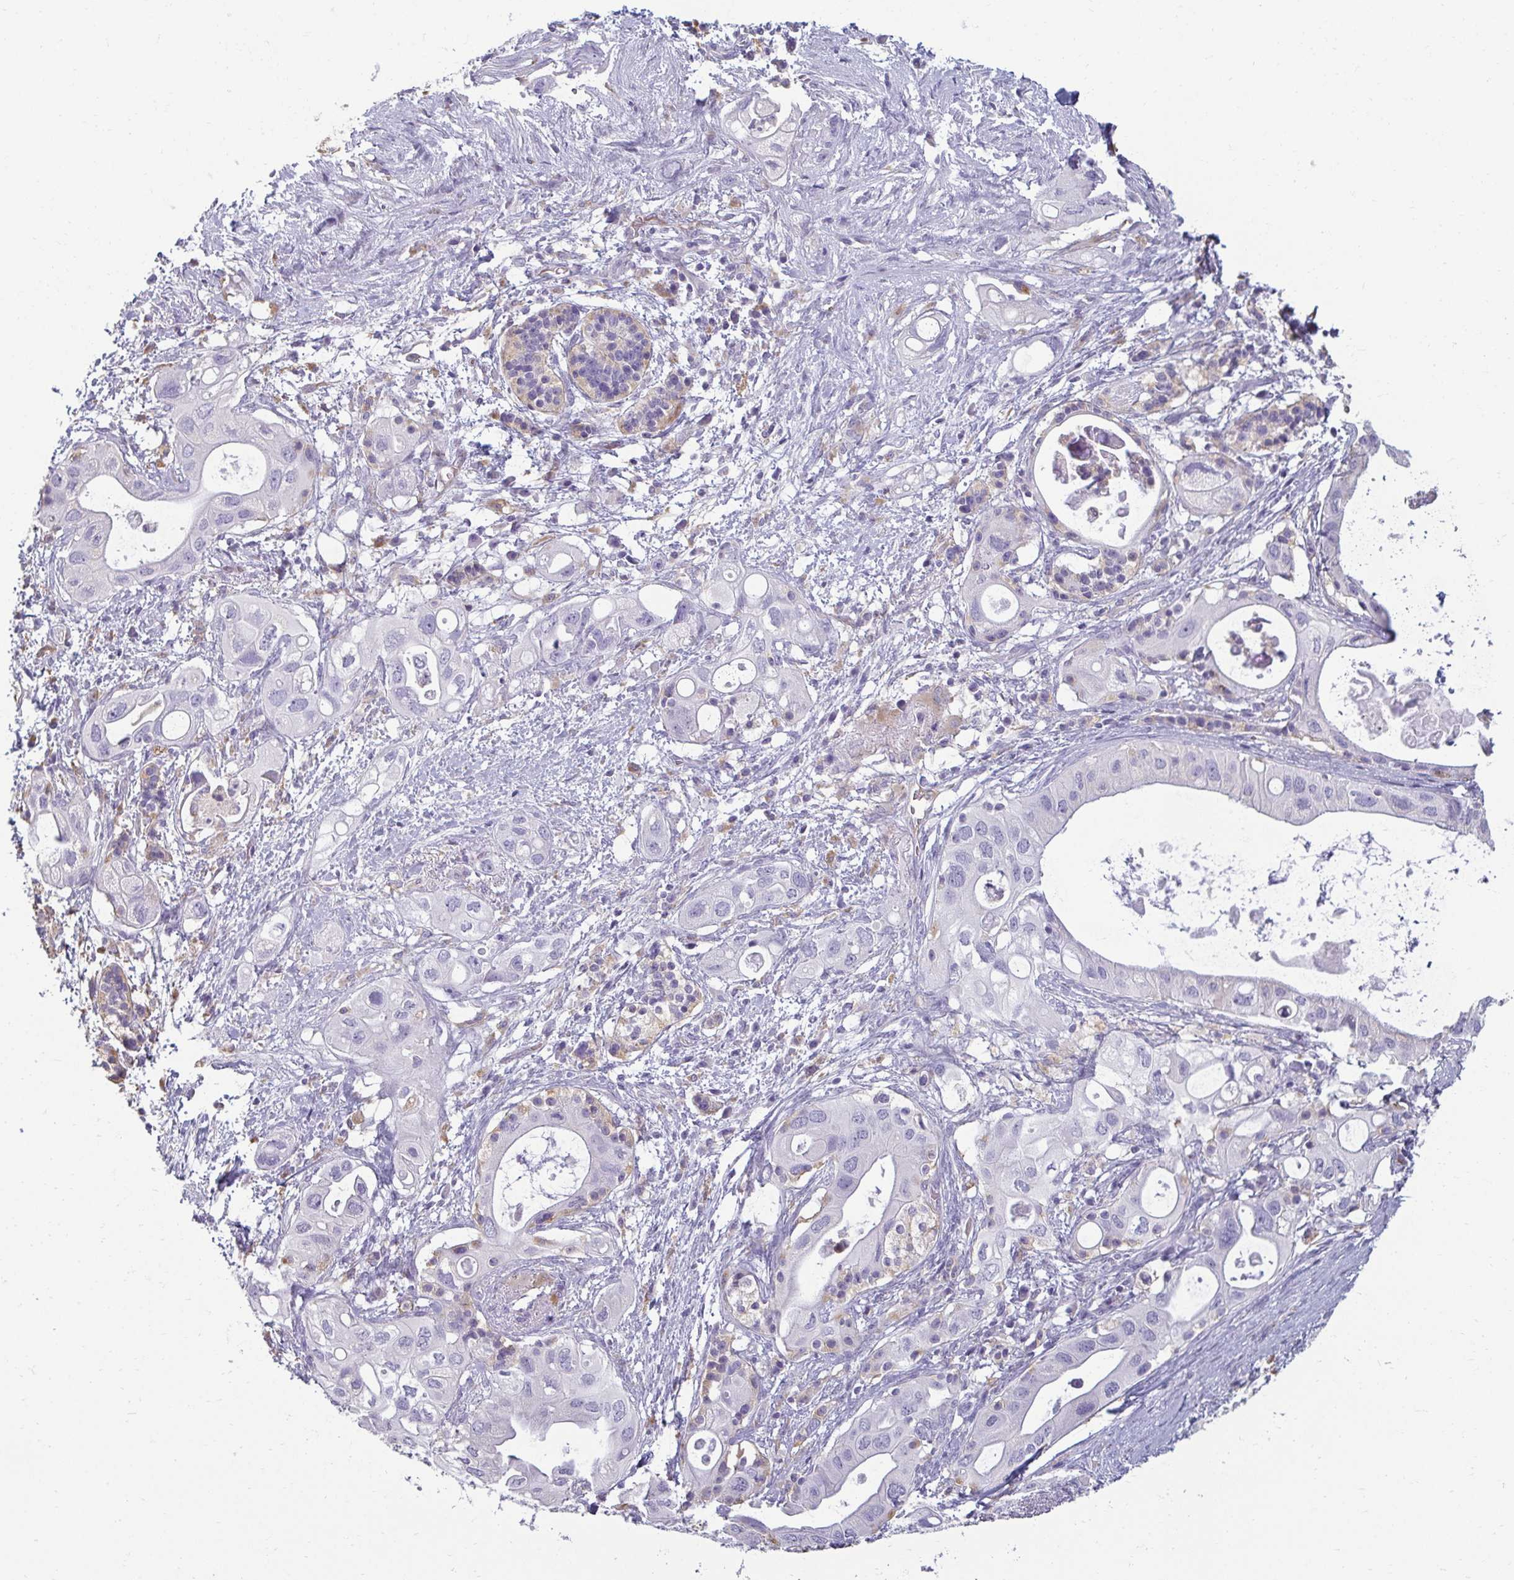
{"staining": {"intensity": "negative", "quantity": "none", "location": "none"}, "tissue": "pancreatic cancer", "cell_type": "Tumor cells", "image_type": "cancer", "snomed": [{"axis": "morphology", "description": "Adenocarcinoma, NOS"}, {"axis": "topography", "description": "Pancreas"}], "caption": "Pancreatic adenocarcinoma stained for a protein using immunohistochemistry exhibits no expression tumor cells.", "gene": "PDE2A", "patient": {"sex": "female", "age": 72}}